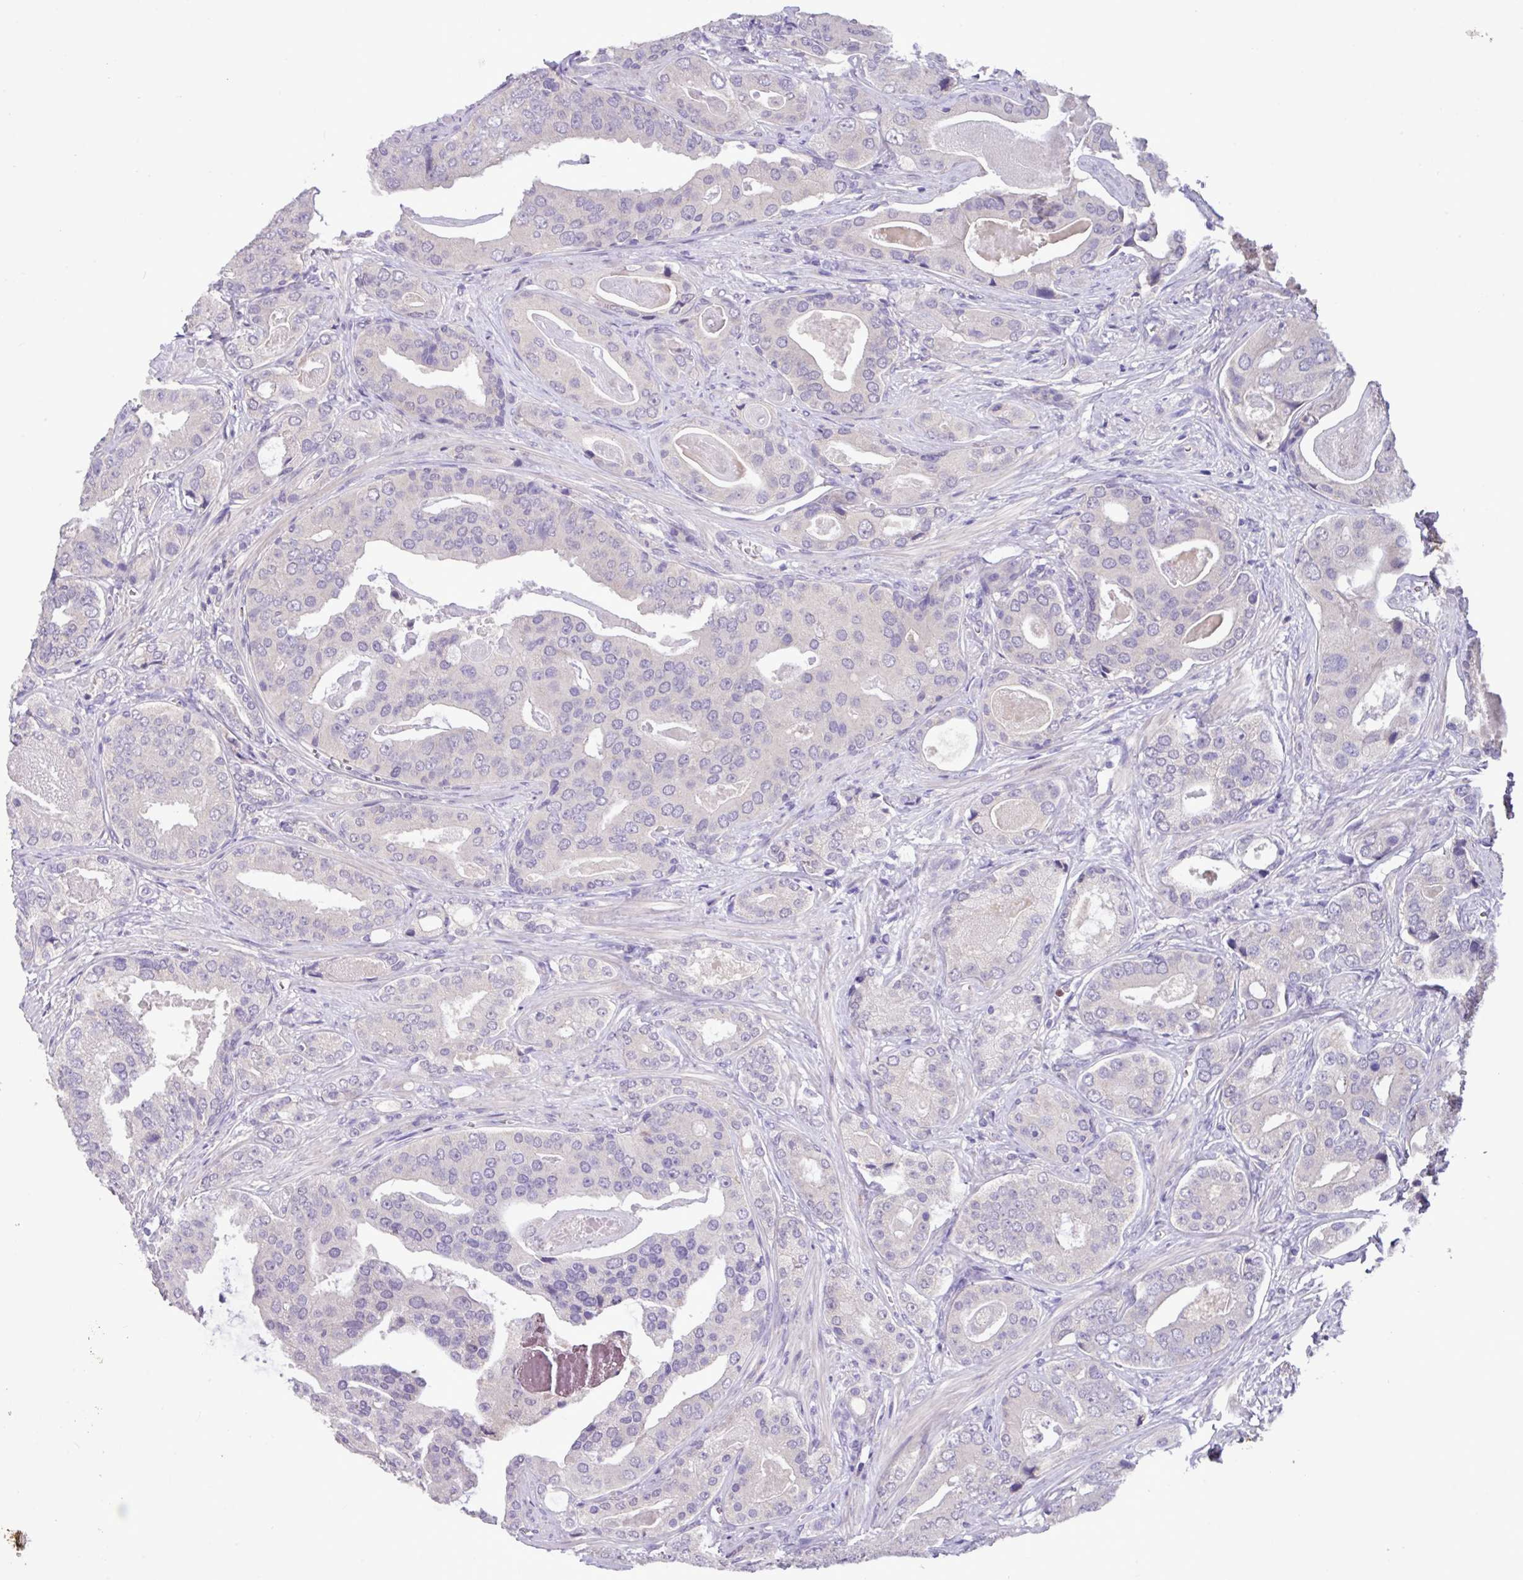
{"staining": {"intensity": "negative", "quantity": "none", "location": "none"}, "tissue": "prostate cancer", "cell_type": "Tumor cells", "image_type": "cancer", "snomed": [{"axis": "morphology", "description": "Adenocarcinoma, High grade"}, {"axis": "topography", "description": "Prostate"}], "caption": "Prostate cancer was stained to show a protein in brown. There is no significant positivity in tumor cells. The staining was performed using DAB (3,3'-diaminobenzidine) to visualize the protein expression in brown, while the nuclei were stained in blue with hematoxylin (Magnification: 20x).", "gene": "PAX8", "patient": {"sex": "male", "age": 71}}